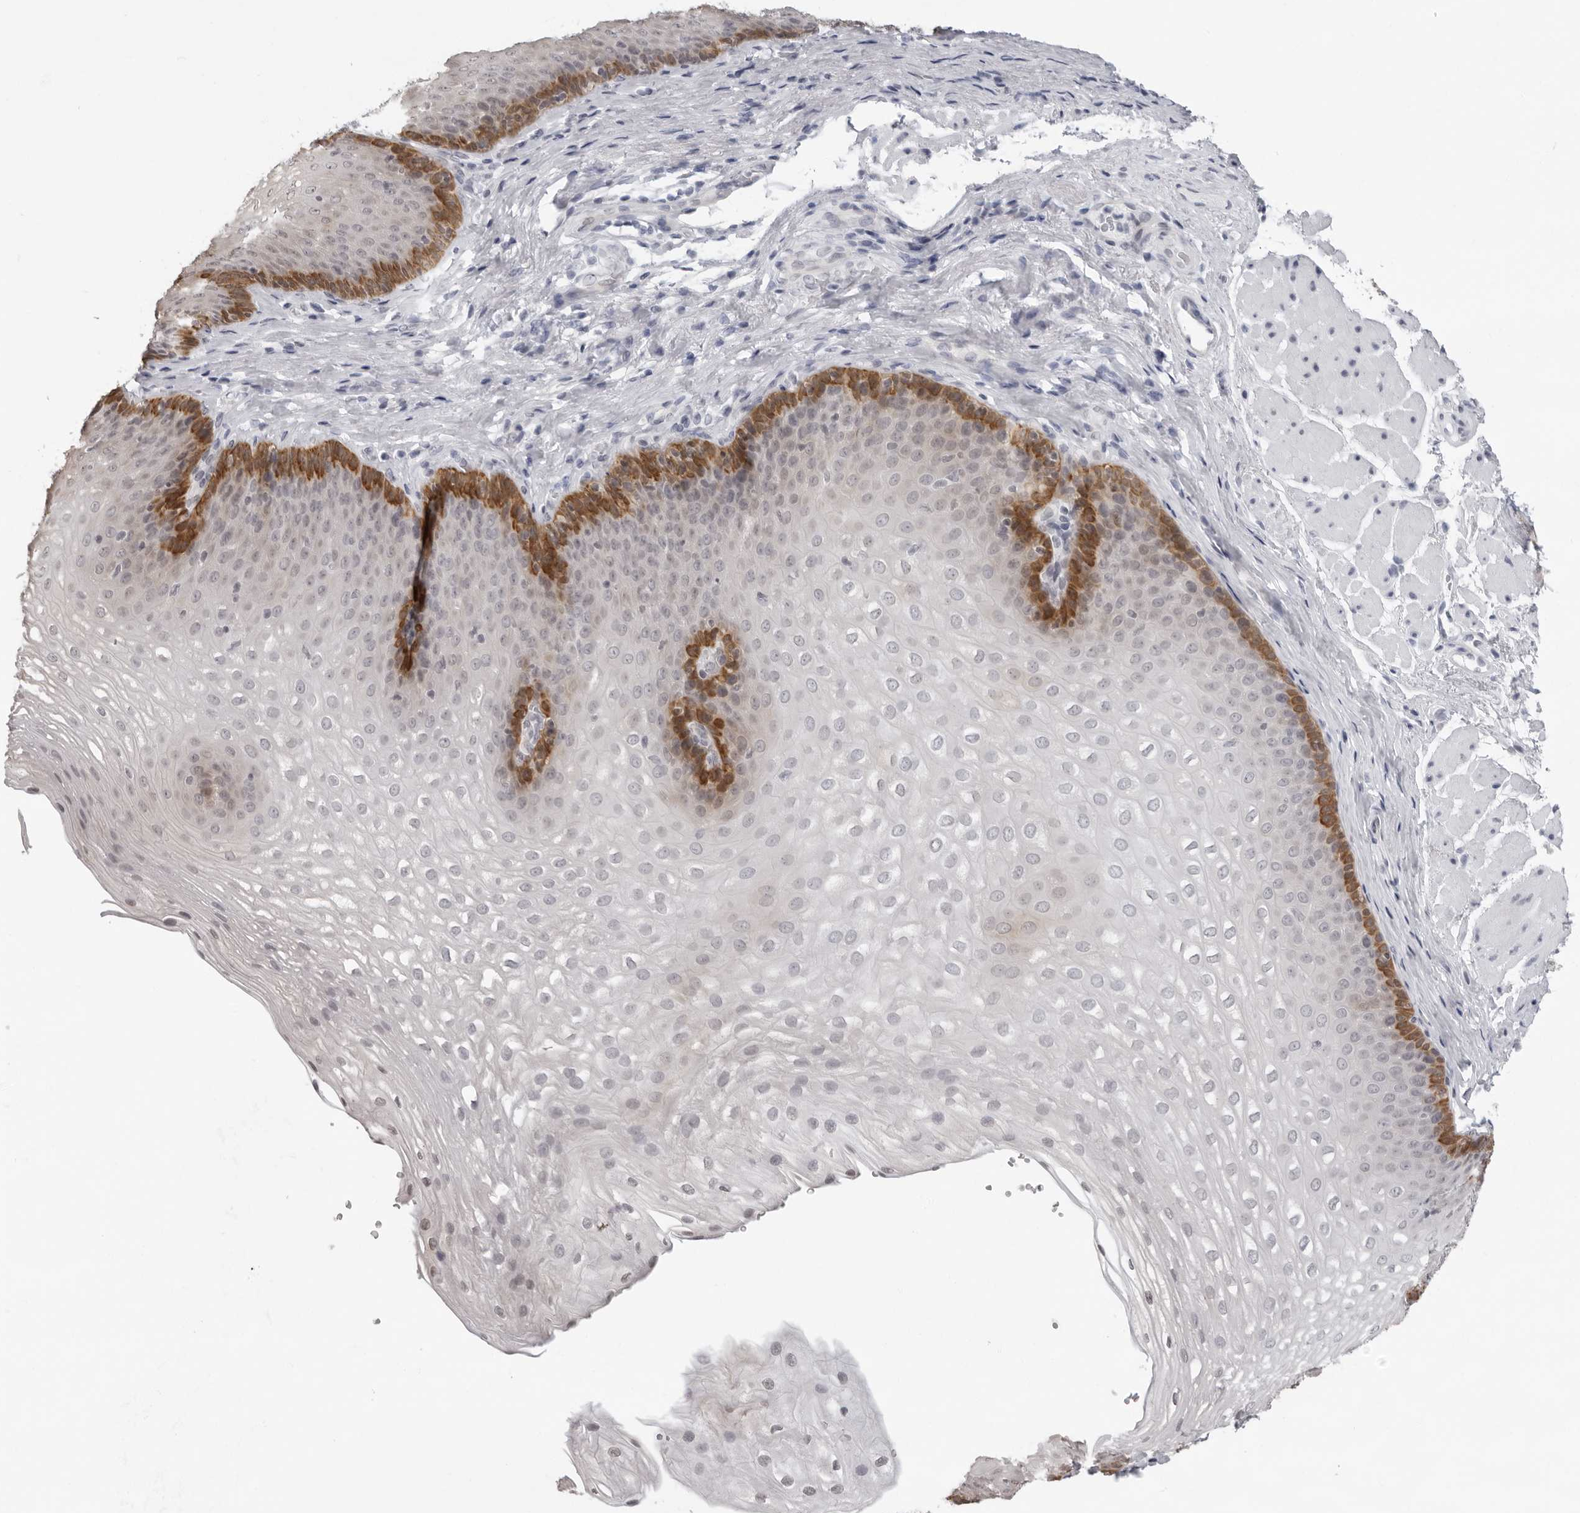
{"staining": {"intensity": "moderate", "quantity": "<25%", "location": "cytoplasmic/membranous"}, "tissue": "esophagus", "cell_type": "Squamous epithelial cells", "image_type": "normal", "snomed": [{"axis": "morphology", "description": "Normal tissue, NOS"}, {"axis": "topography", "description": "Esophagus"}], "caption": "Squamous epithelial cells display moderate cytoplasmic/membranous staining in about <25% of cells in unremarkable esophagus. Using DAB (brown) and hematoxylin (blue) stains, captured at high magnification using brightfield microscopy.", "gene": "CCDC28B", "patient": {"sex": "female", "age": 66}}